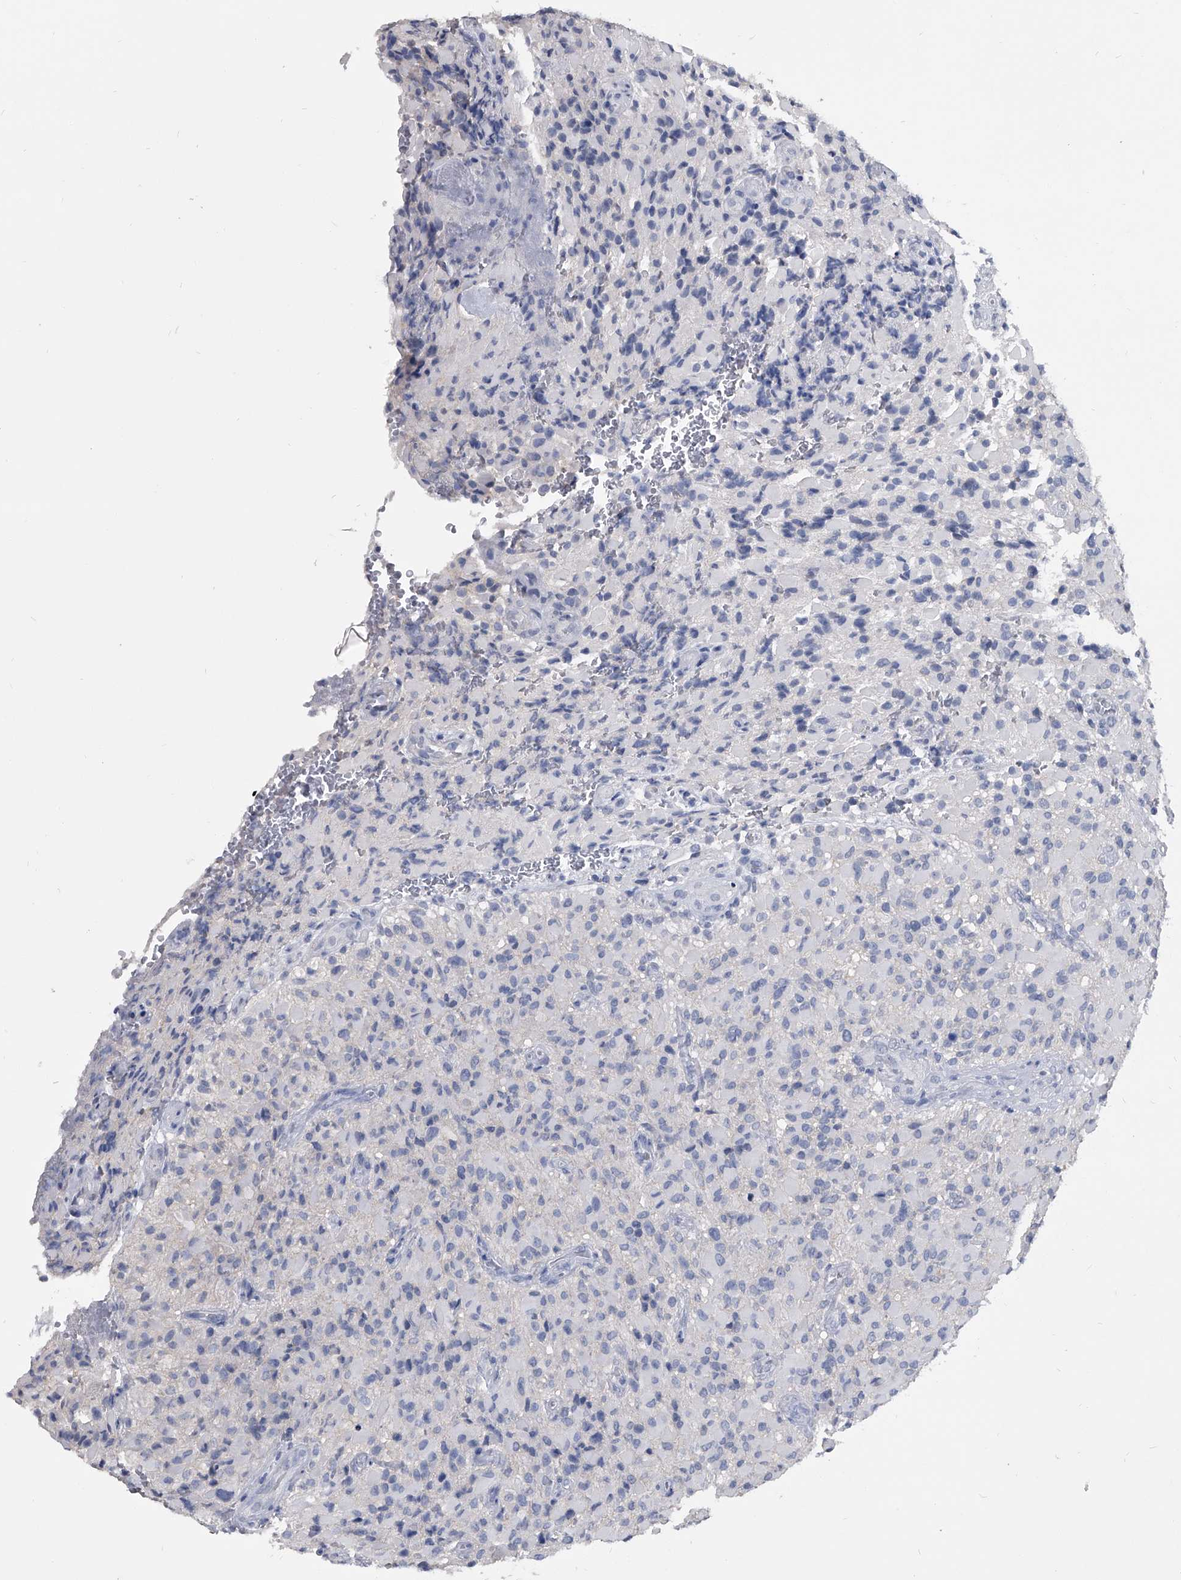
{"staining": {"intensity": "negative", "quantity": "none", "location": "none"}, "tissue": "glioma", "cell_type": "Tumor cells", "image_type": "cancer", "snomed": [{"axis": "morphology", "description": "Glioma, malignant, High grade"}, {"axis": "topography", "description": "Brain"}], "caption": "IHC of malignant glioma (high-grade) reveals no positivity in tumor cells.", "gene": "BCAS1", "patient": {"sex": "male", "age": 71}}